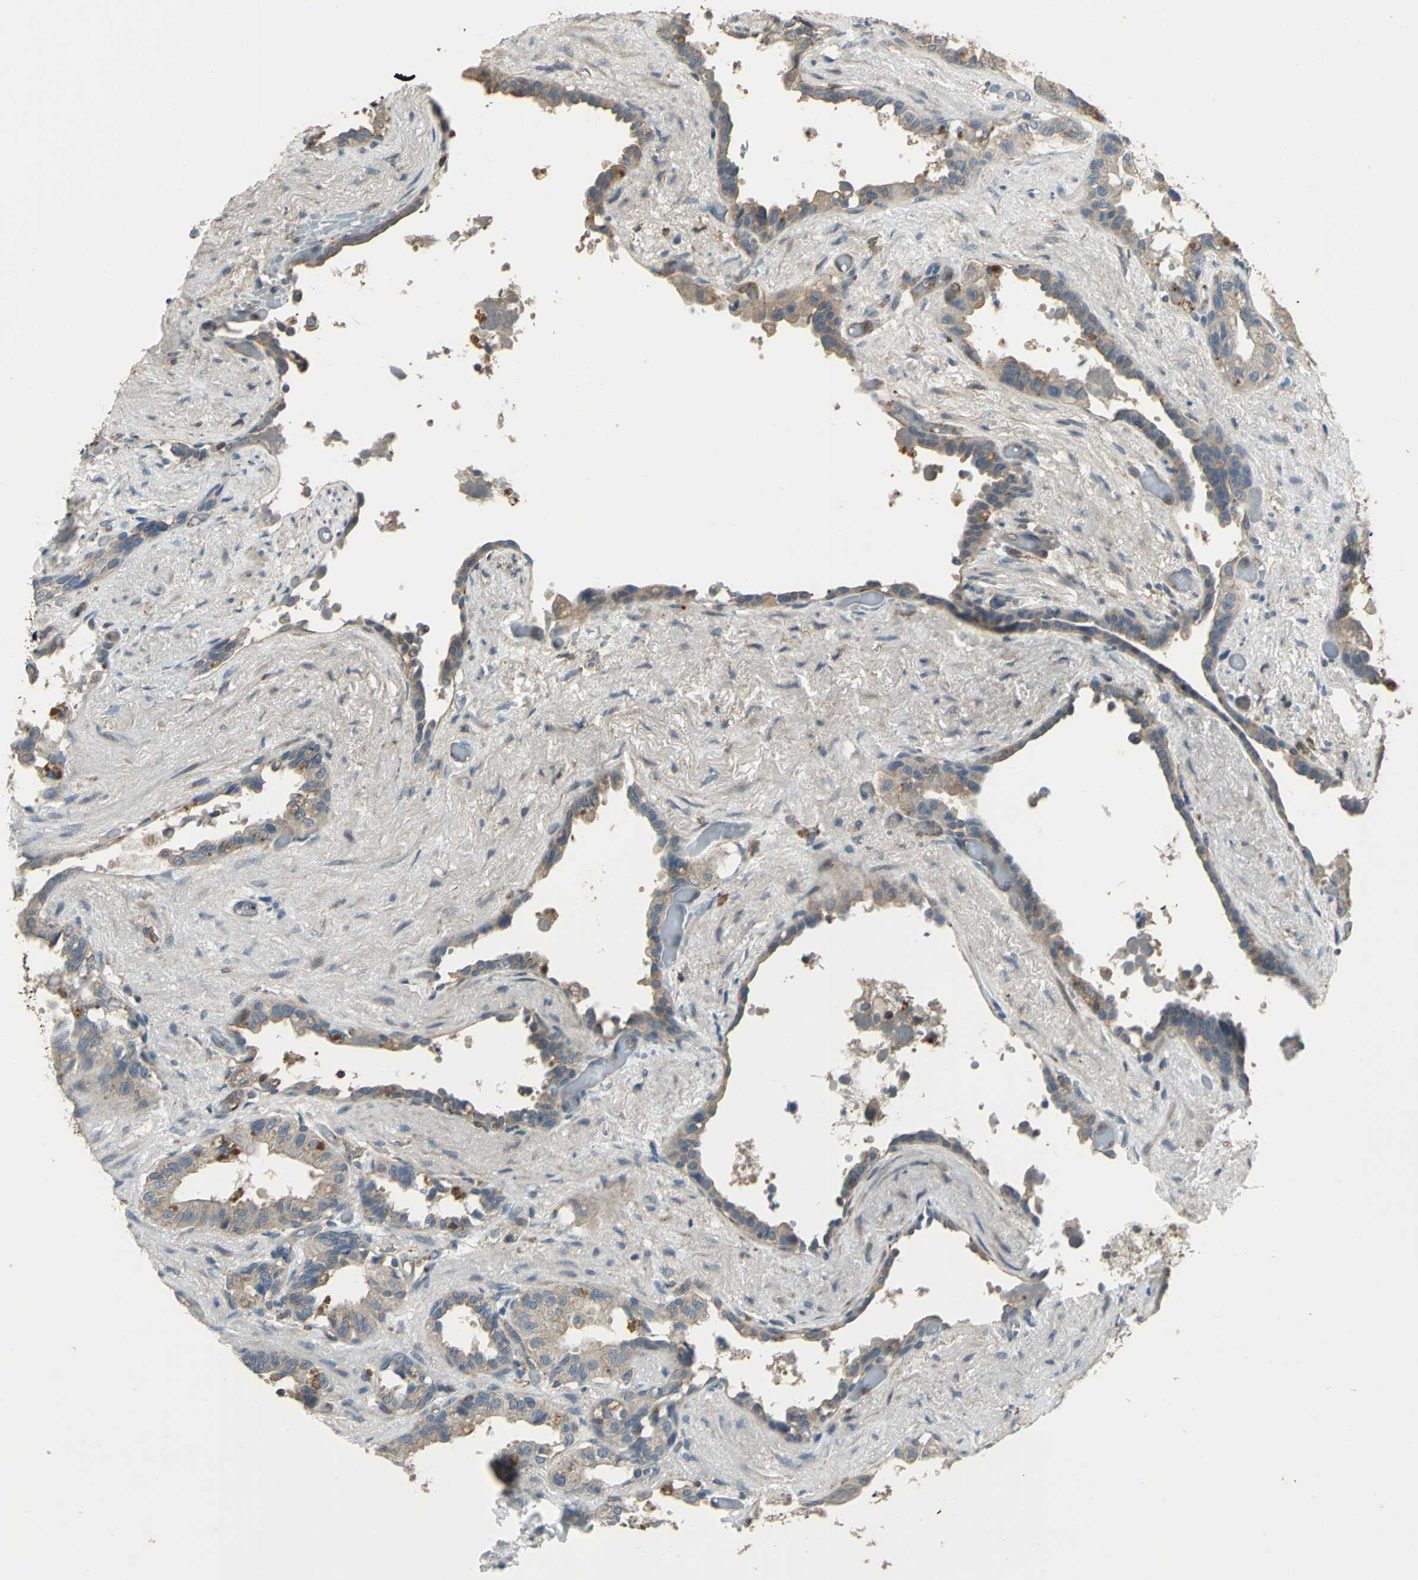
{"staining": {"intensity": "weak", "quantity": "25%-75%", "location": "cytoplasmic/membranous"}, "tissue": "seminal vesicle", "cell_type": "Glandular cells", "image_type": "normal", "snomed": [{"axis": "morphology", "description": "Normal tissue, NOS"}, {"axis": "topography", "description": "Seminal veicle"}], "caption": "Normal seminal vesicle displays weak cytoplasmic/membranous staining in approximately 25%-75% of glandular cells (Stains: DAB in brown, nuclei in blue, Microscopy: brightfield microscopy at high magnification)..", "gene": "RAPGEF1", "patient": {"sex": "male", "age": 61}}